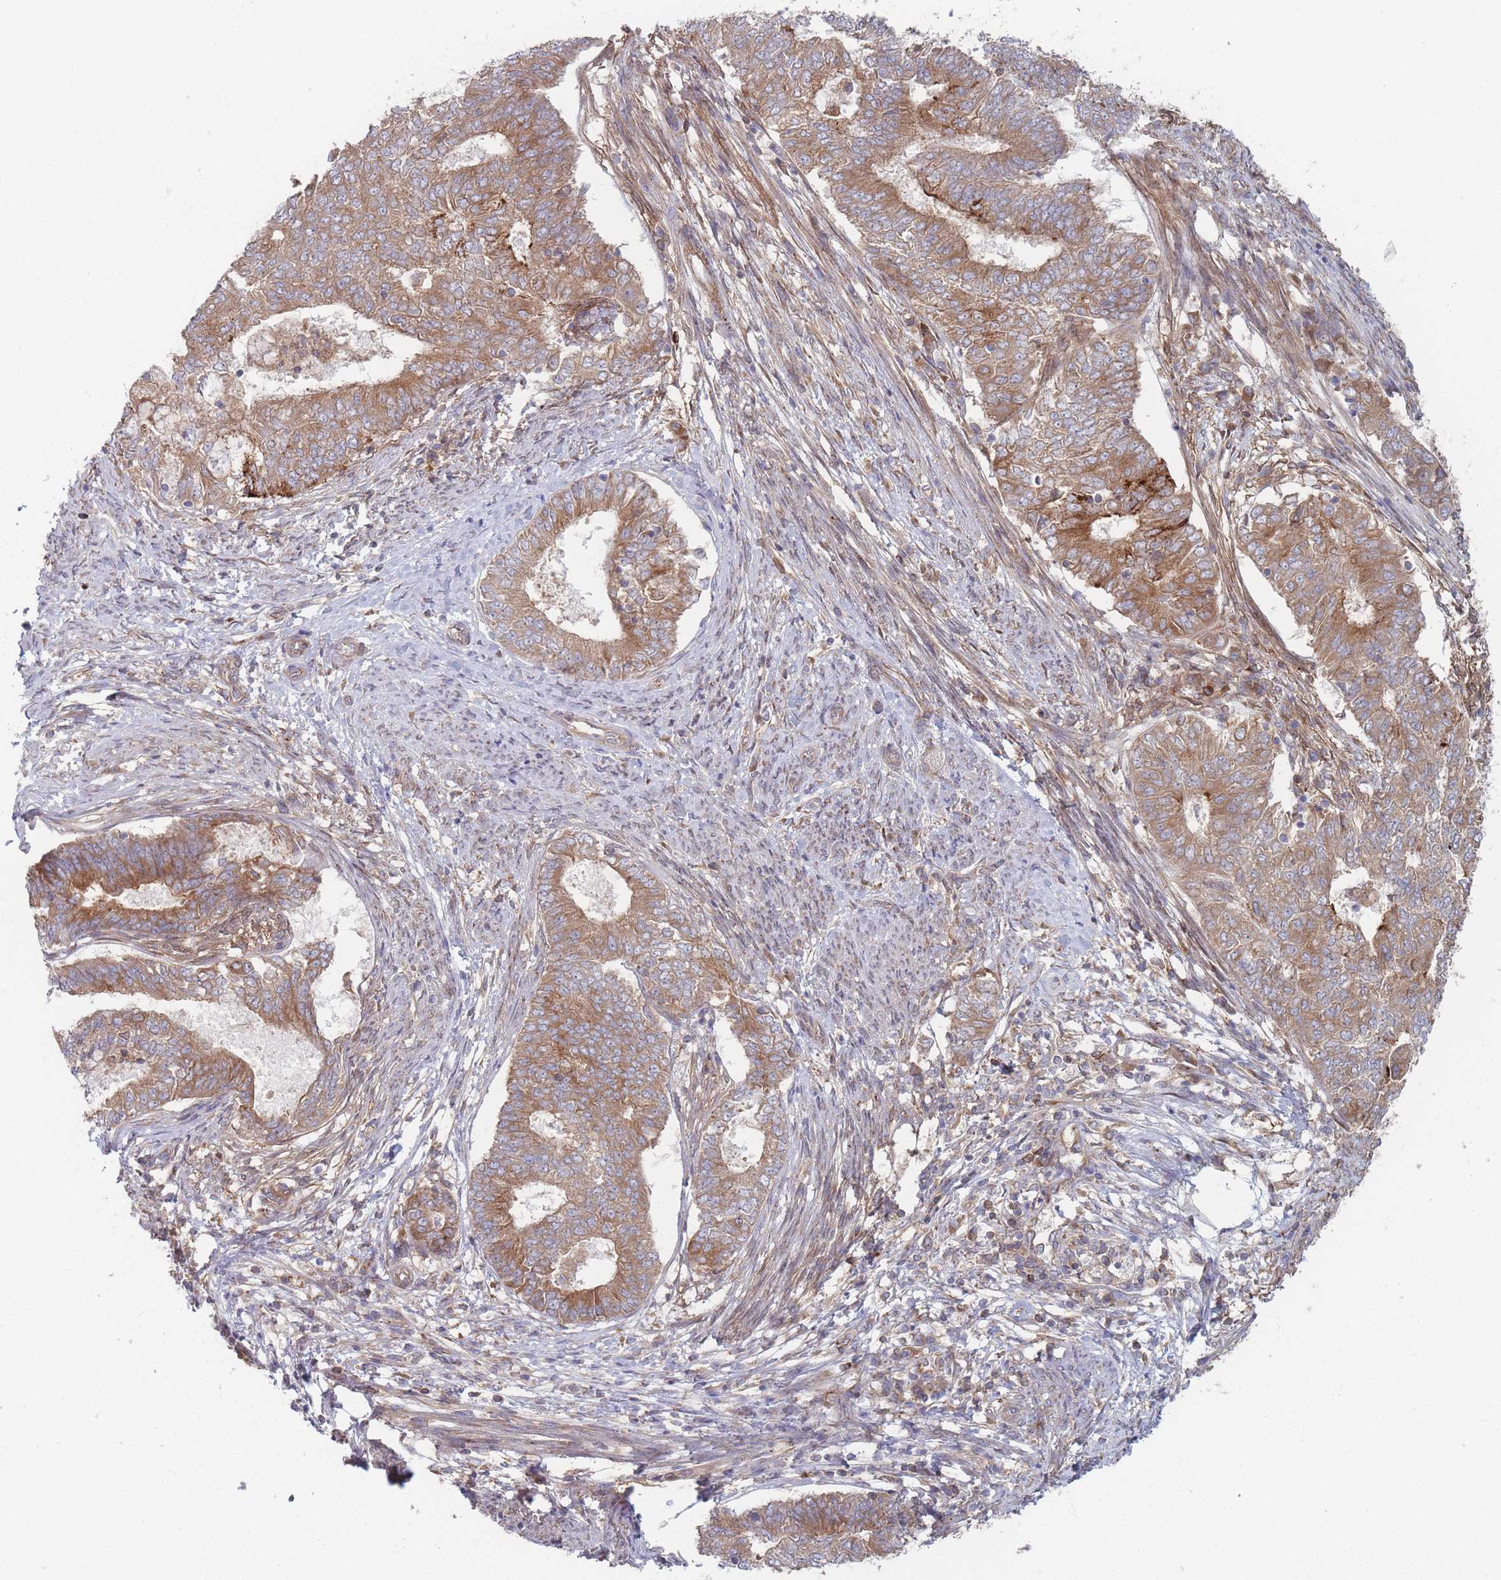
{"staining": {"intensity": "moderate", "quantity": ">75%", "location": "cytoplasmic/membranous"}, "tissue": "endometrial cancer", "cell_type": "Tumor cells", "image_type": "cancer", "snomed": [{"axis": "morphology", "description": "Adenocarcinoma, NOS"}, {"axis": "topography", "description": "Endometrium"}], "caption": "DAB (3,3'-diaminobenzidine) immunohistochemical staining of endometrial cancer (adenocarcinoma) reveals moderate cytoplasmic/membranous protein expression in about >75% of tumor cells.", "gene": "KDSR", "patient": {"sex": "female", "age": 62}}